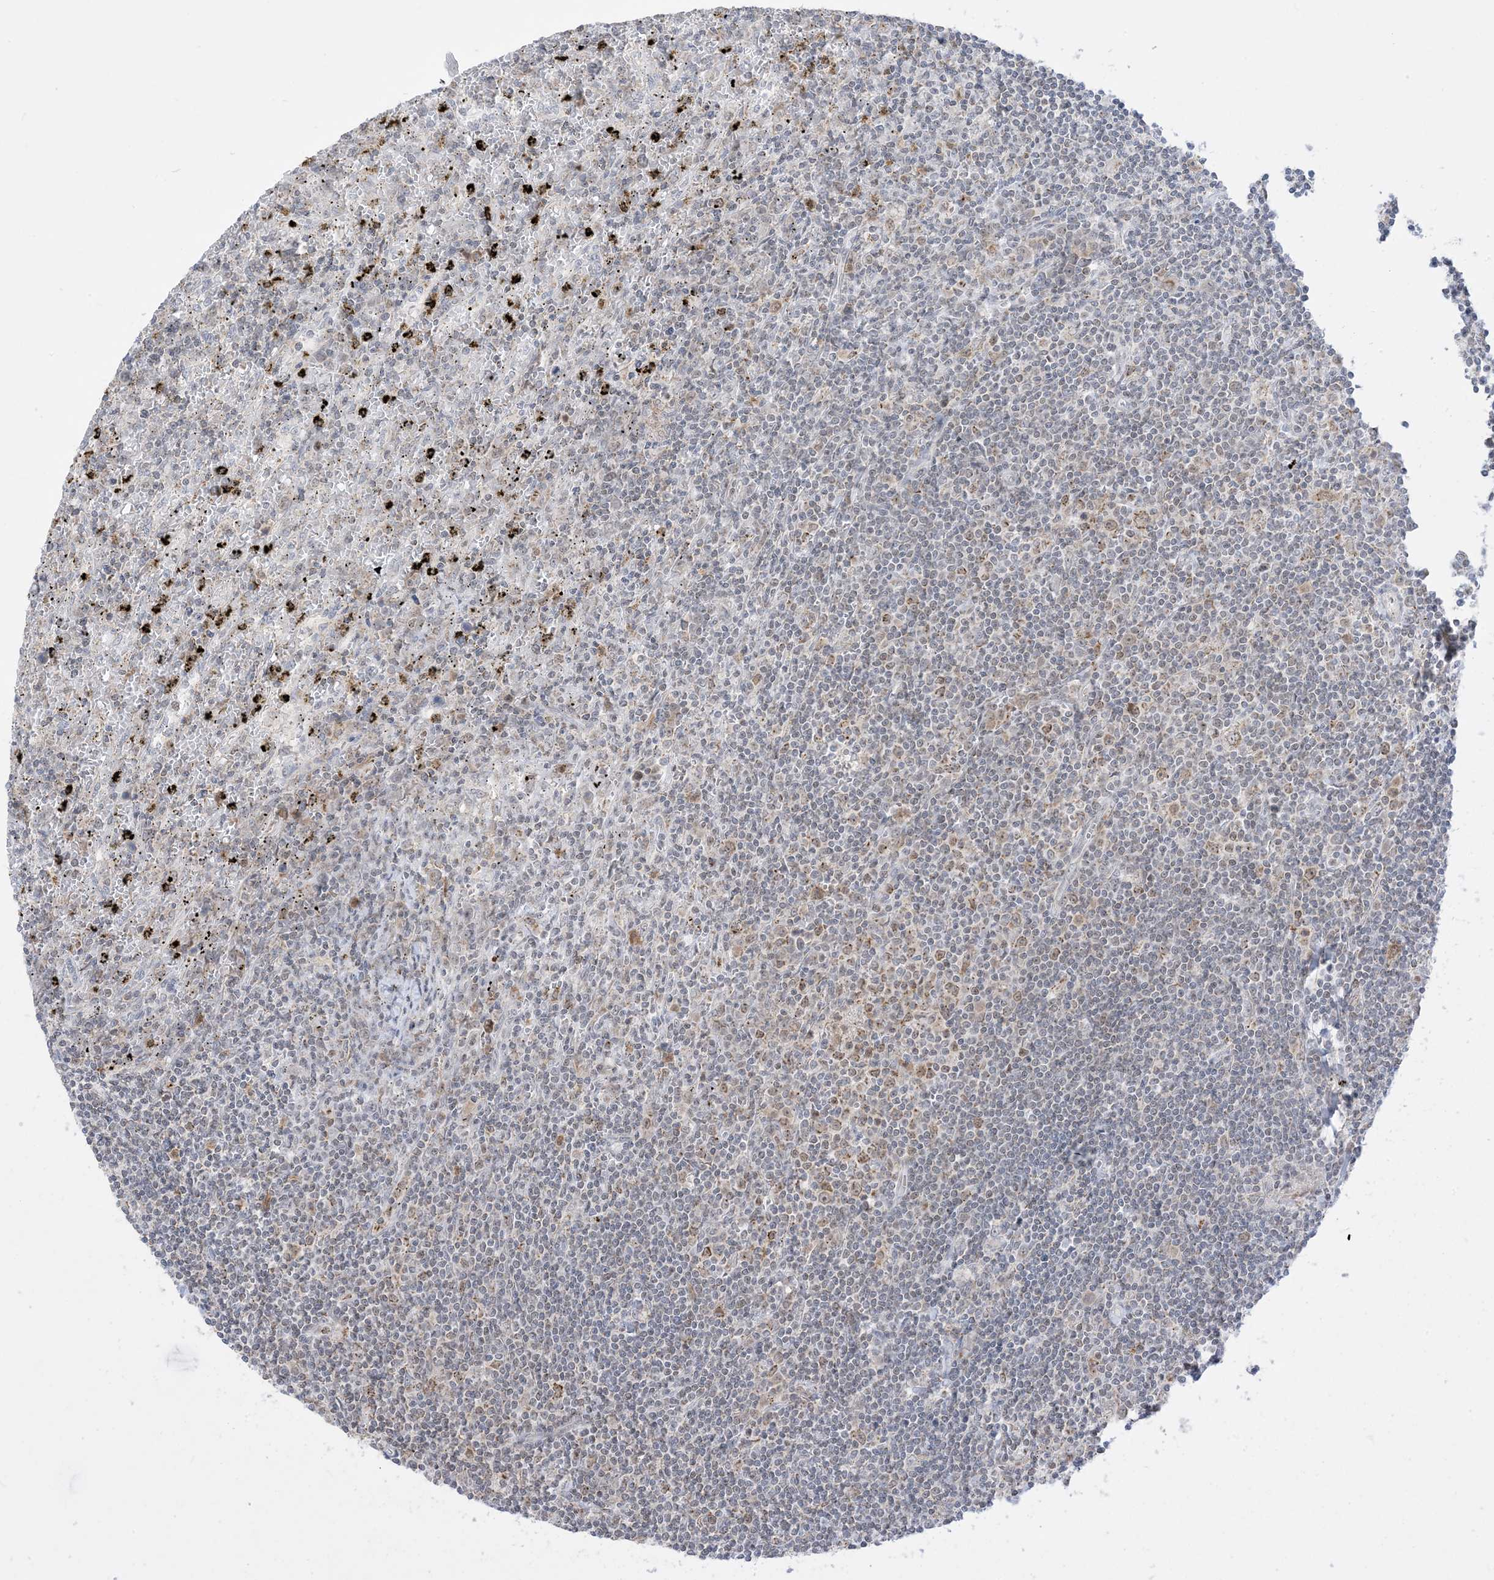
{"staining": {"intensity": "weak", "quantity": "<25%", "location": "nuclear"}, "tissue": "lymphoma", "cell_type": "Tumor cells", "image_type": "cancer", "snomed": [{"axis": "morphology", "description": "Malignant lymphoma, non-Hodgkin's type, Low grade"}, {"axis": "topography", "description": "Spleen"}], "caption": "This image is of malignant lymphoma, non-Hodgkin's type (low-grade) stained with immunohistochemistry to label a protein in brown with the nuclei are counter-stained blue. There is no staining in tumor cells. (DAB IHC visualized using brightfield microscopy, high magnification).", "gene": "KANSL3", "patient": {"sex": "male", "age": 76}}